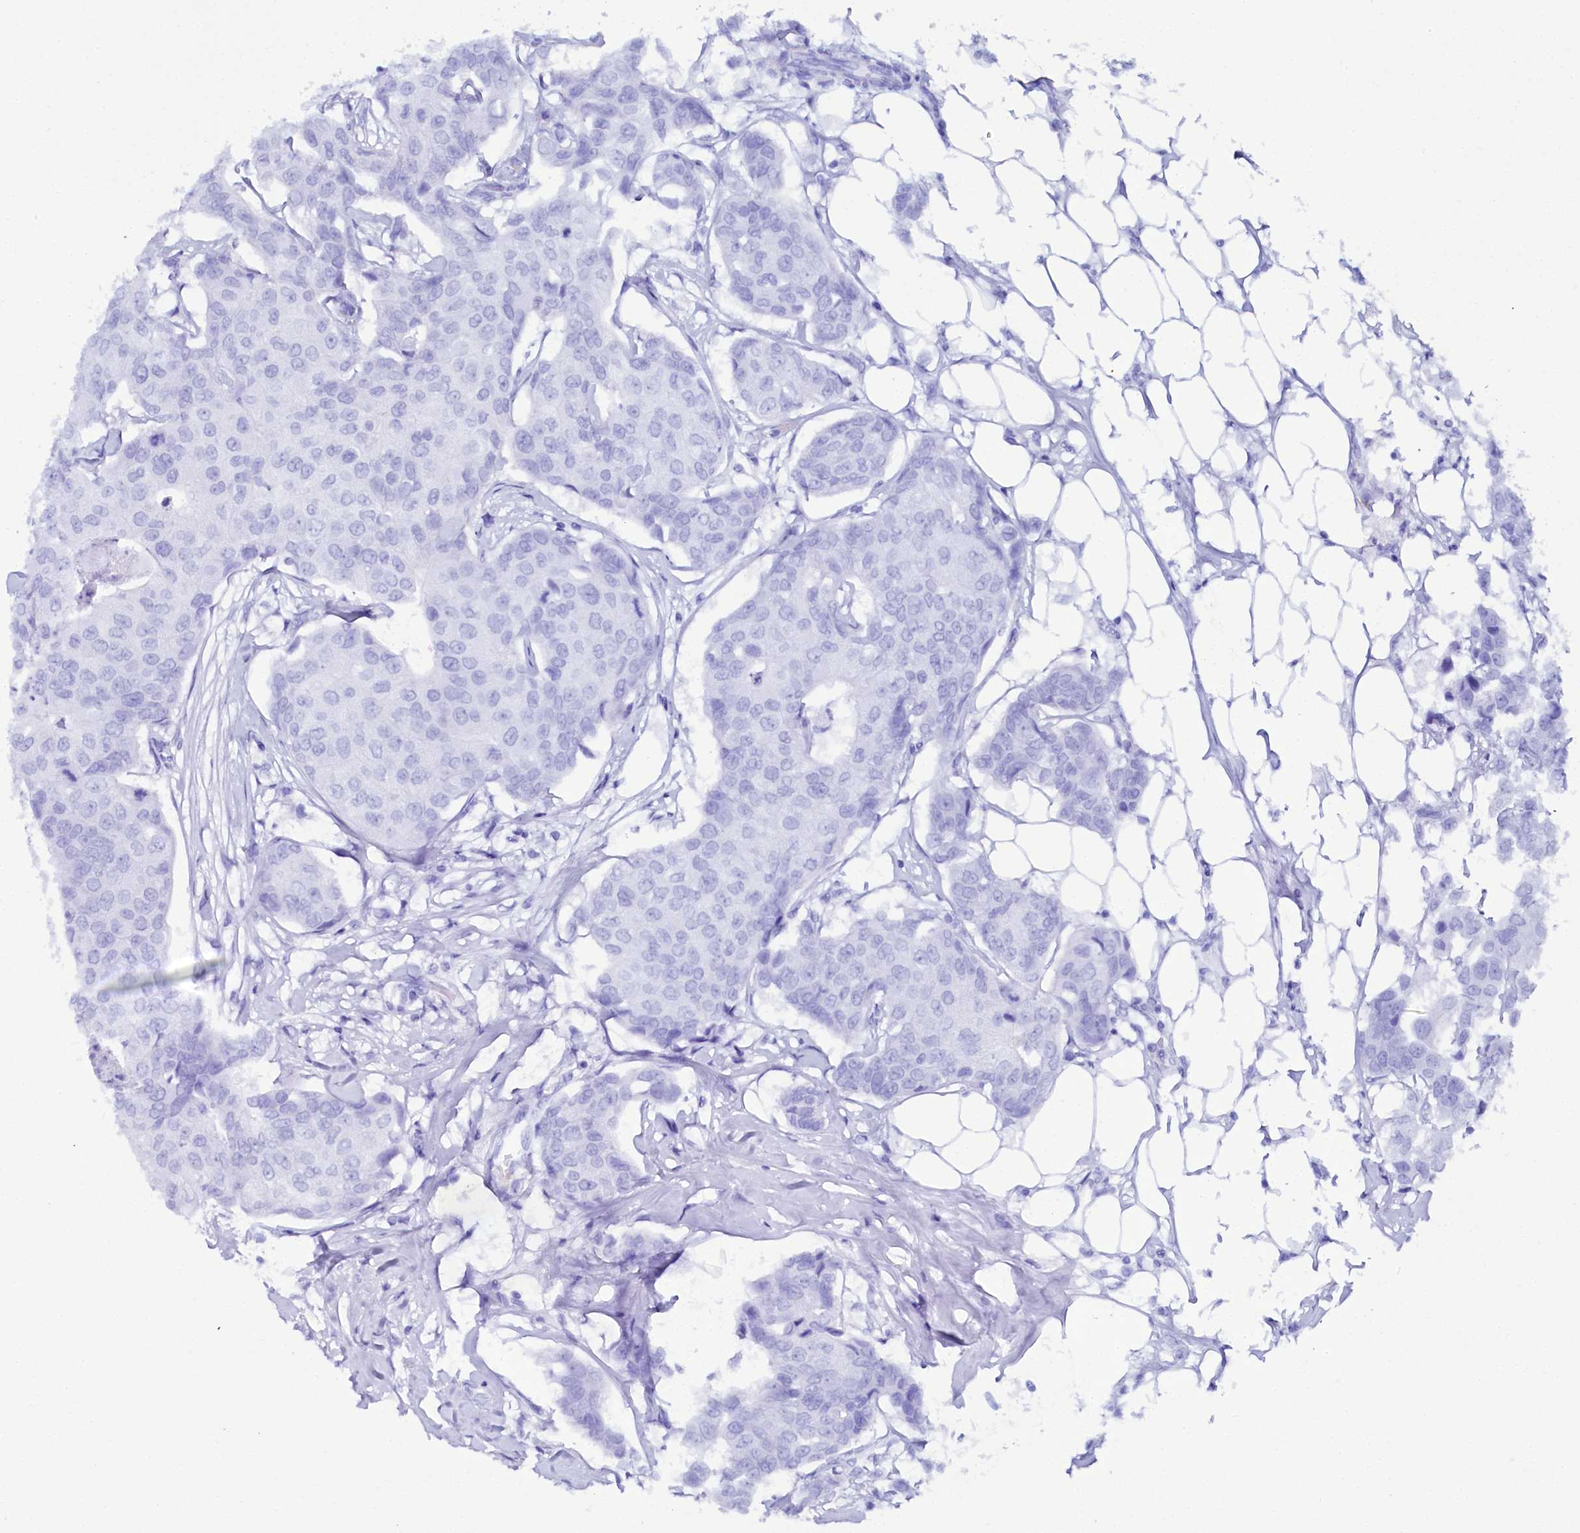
{"staining": {"intensity": "negative", "quantity": "none", "location": "none"}, "tissue": "breast cancer", "cell_type": "Tumor cells", "image_type": "cancer", "snomed": [{"axis": "morphology", "description": "Duct carcinoma"}, {"axis": "topography", "description": "Breast"}], "caption": "Tumor cells are negative for protein expression in human breast infiltrating ductal carcinoma.", "gene": "TCOF1", "patient": {"sex": "female", "age": 80}}